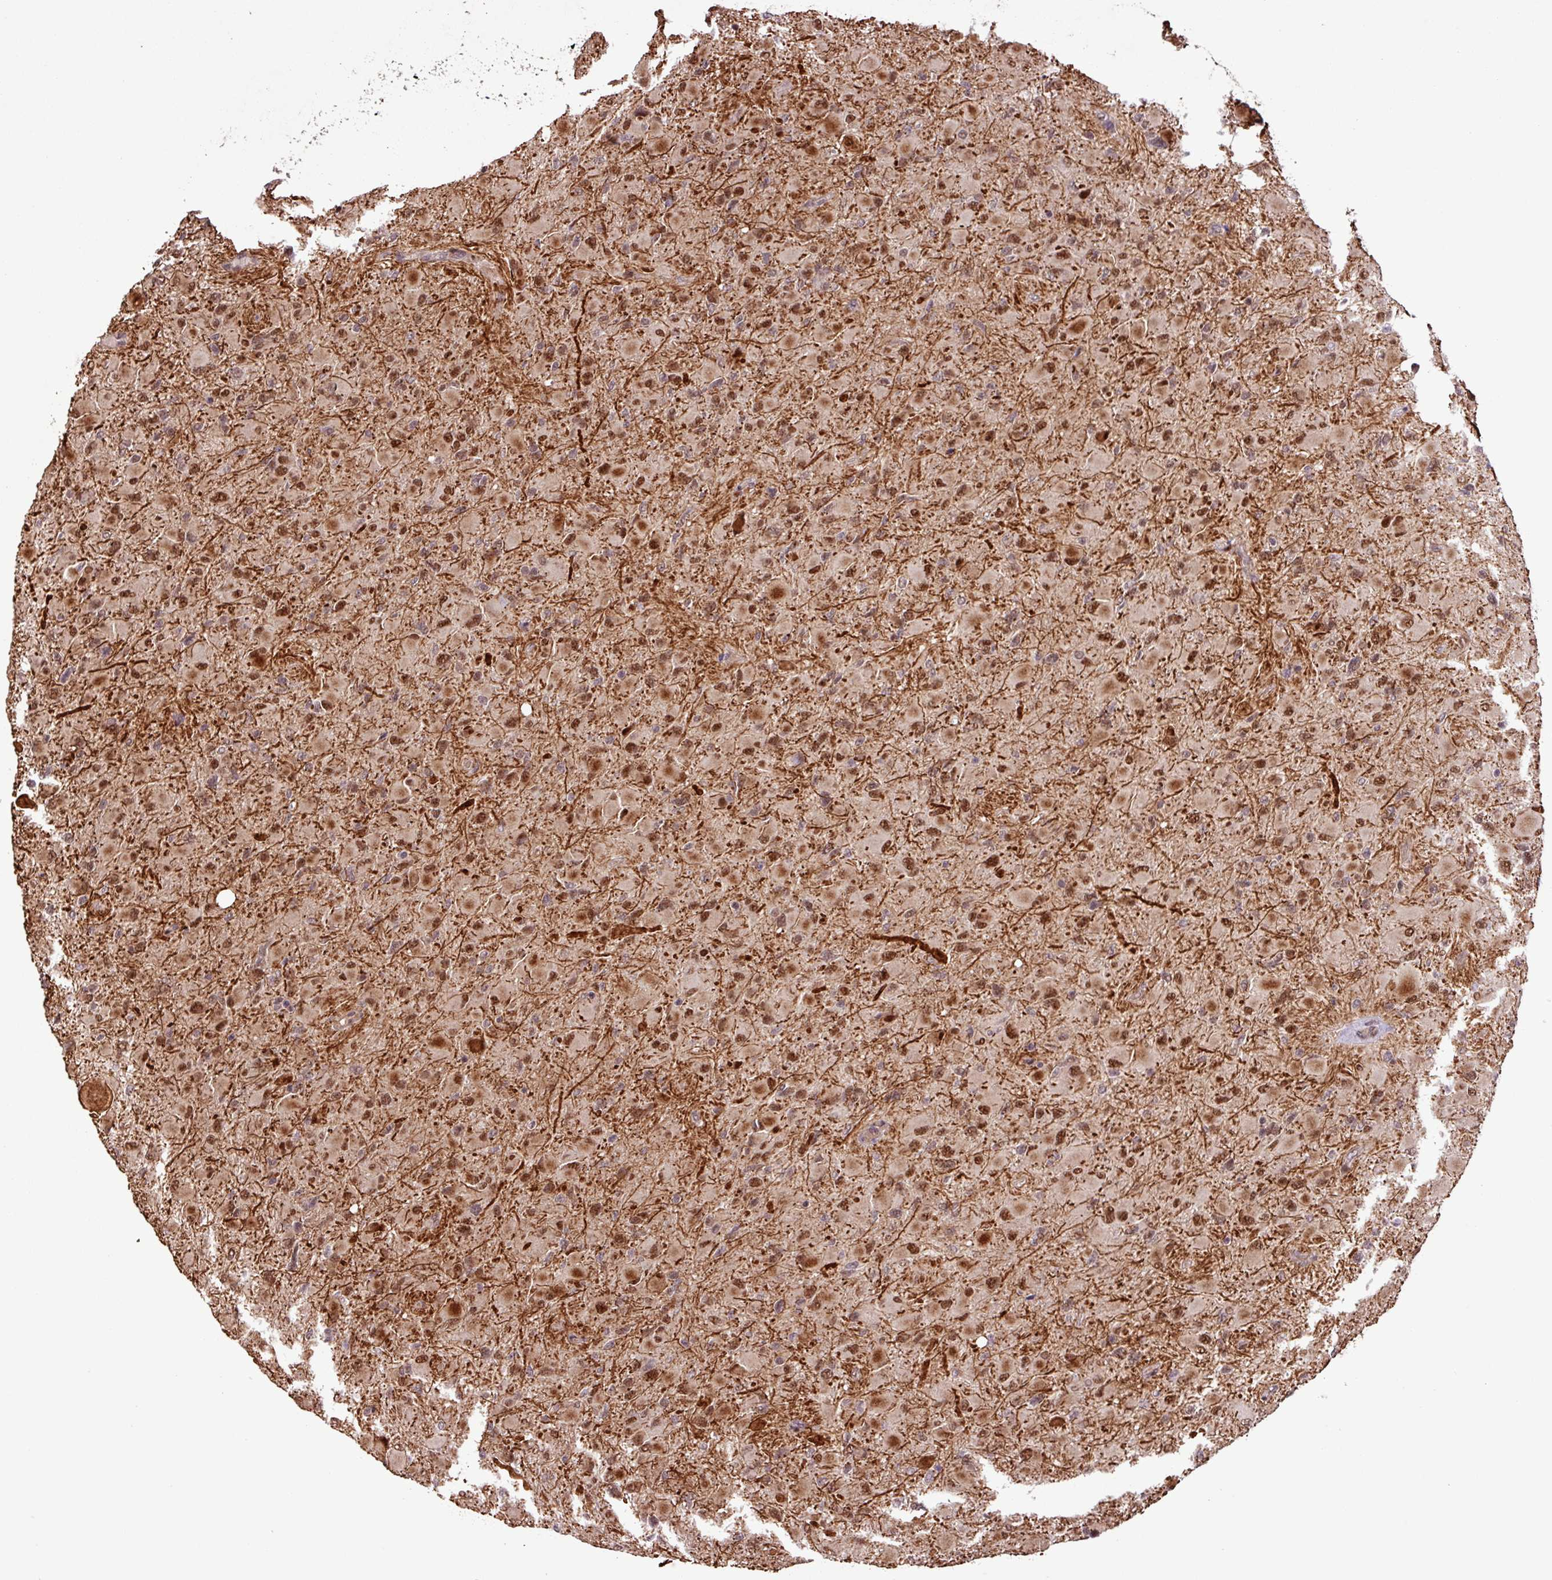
{"staining": {"intensity": "moderate", "quantity": "25%-75%", "location": "nuclear"}, "tissue": "glioma", "cell_type": "Tumor cells", "image_type": "cancer", "snomed": [{"axis": "morphology", "description": "Glioma, malignant, High grade"}, {"axis": "topography", "description": "Cerebral cortex"}], "caption": "Protein analysis of glioma tissue displays moderate nuclear positivity in approximately 25%-75% of tumor cells.", "gene": "SLC22A24", "patient": {"sex": "female", "age": 36}}